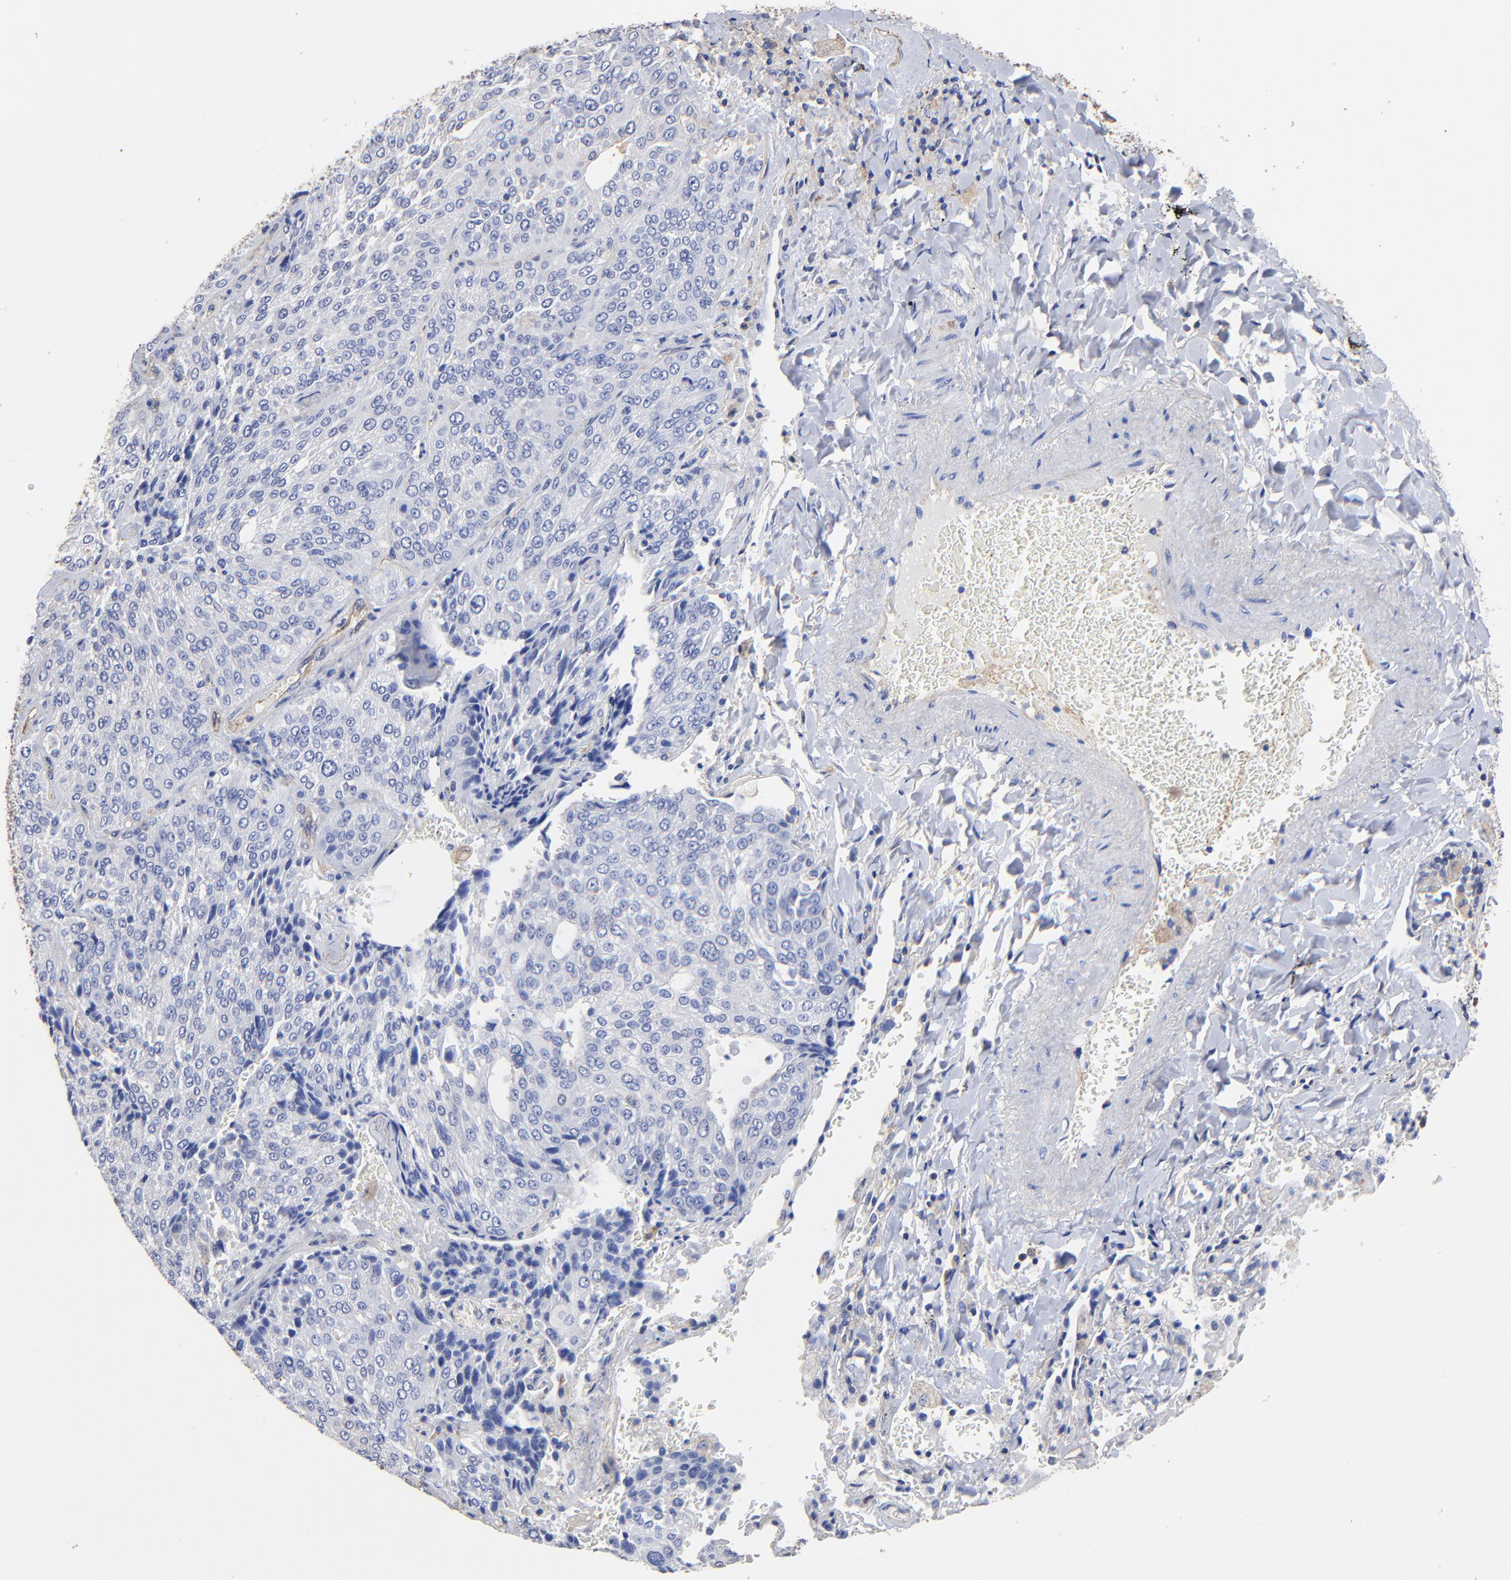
{"staining": {"intensity": "negative", "quantity": "none", "location": "none"}, "tissue": "lung cancer", "cell_type": "Tumor cells", "image_type": "cancer", "snomed": [{"axis": "morphology", "description": "Squamous cell carcinoma, NOS"}, {"axis": "topography", "description": "Lung"}], "caption": "This photomicrograph is of lung squamous cell carcinoma stained with immunohistochemistry (IHC) to label a protein in brown with the nuclei are counter-stained blue. There is no positivity in tumor cells. (DAB (3,3'-diaminobenzidine) immunohistochemistry (IHC) with hematoxylin counter stain).", "gene": "TAGLN2", "patient": {"sex": "male", "age": 54}}